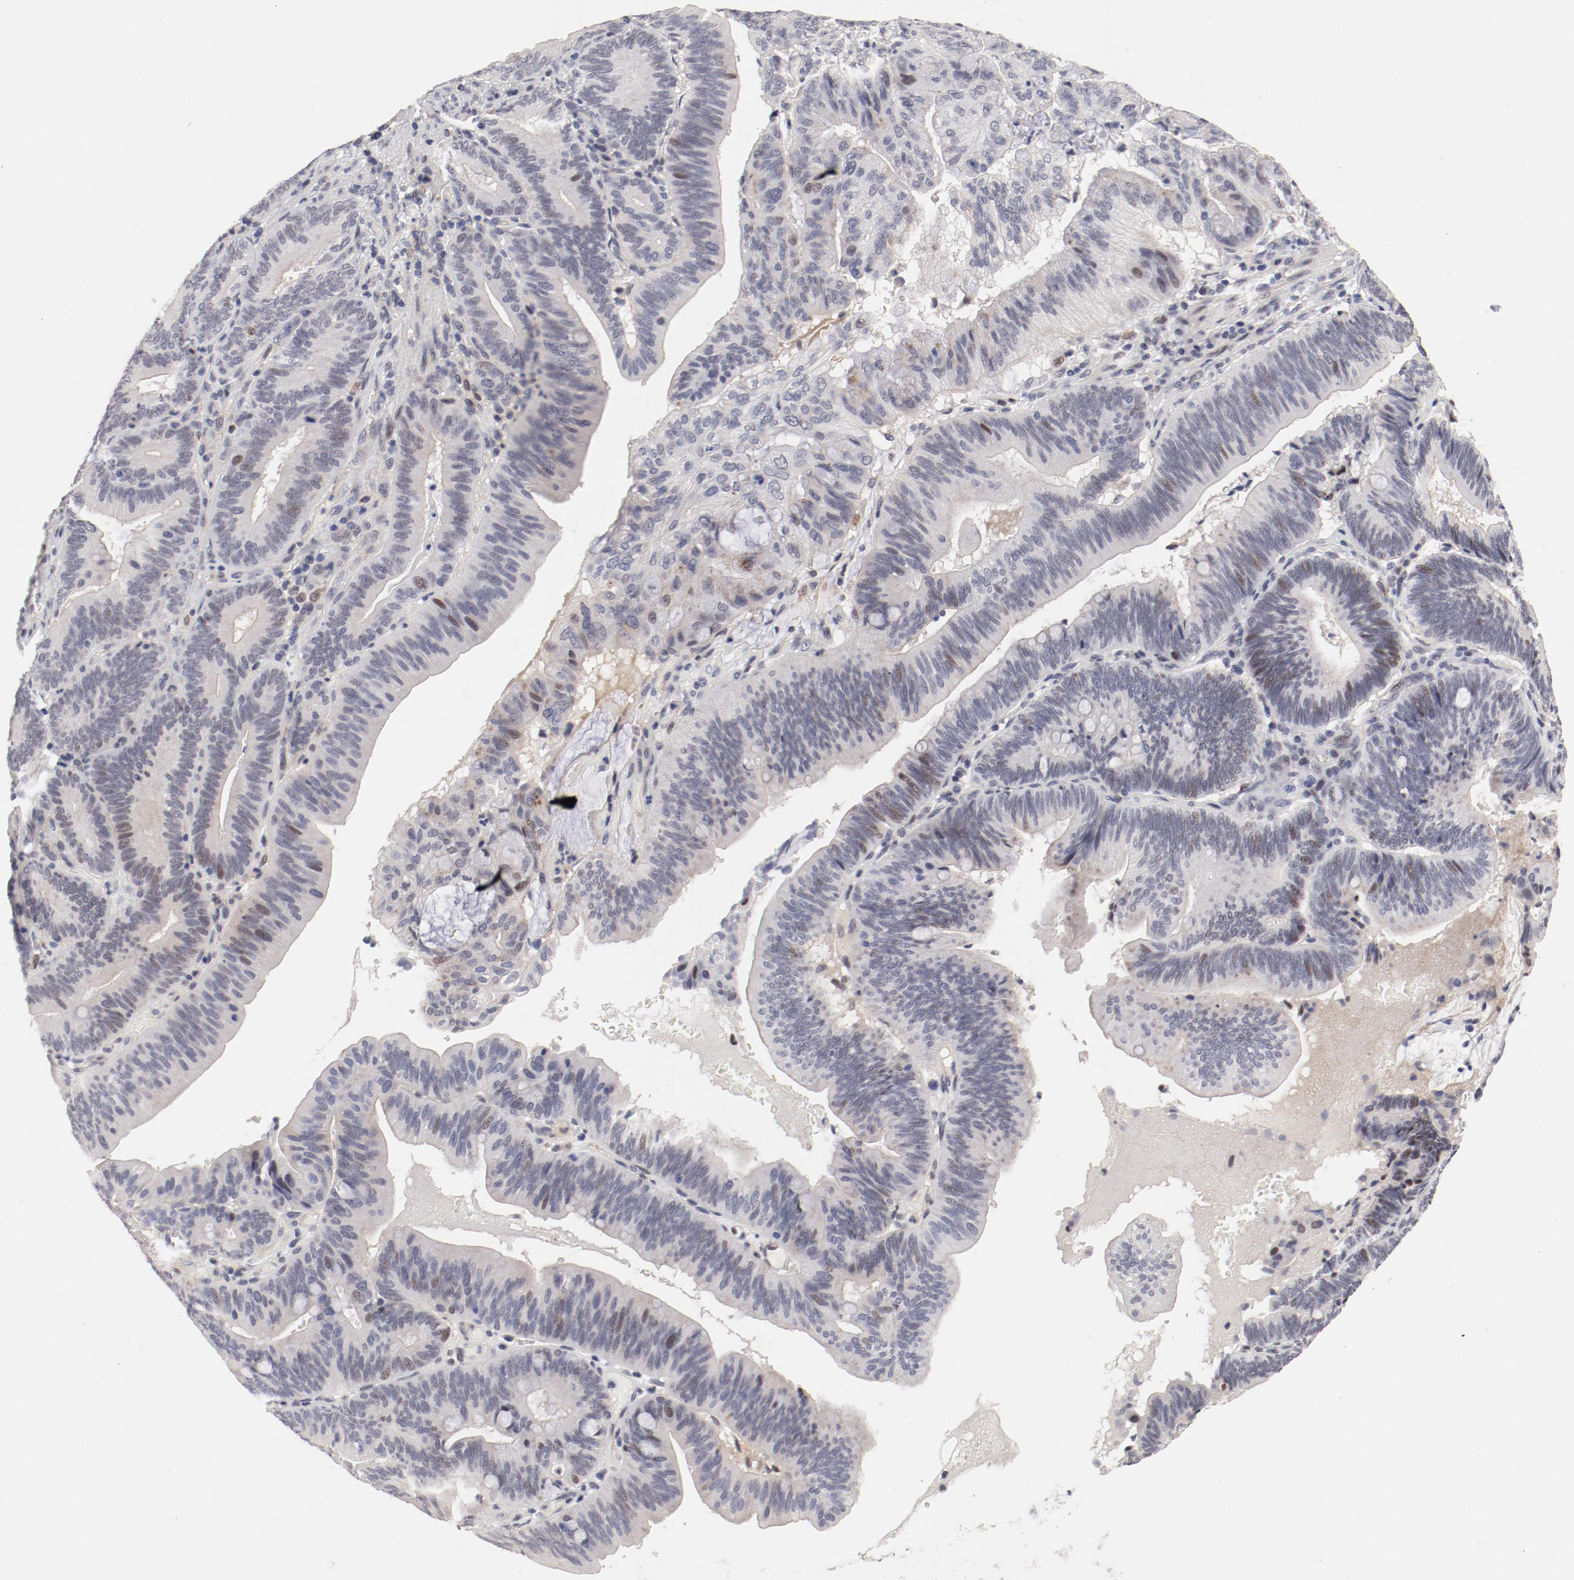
{"staining": {"intensity": "weak", "quantity": "25%-75%", "location": "cytoplasmic/membranous,nuclear"}, "tissue": "pancreatic cancer", "cell_type": "Tumor cells", "image_type": "cancer", "snomed": [{"axis": "morphology", "description": "Adenocarcinoma, NOS"}, {"axis": "topography", "description": "Pancreas"}], "caption": "DAB immunohistochemical staining of adenocarcinoma (pancreatic) displays weak cytoplasmic/membranous and nuclear protein expression in about 25%-75% of tumor cells. Nuclei are stained in blue.", "gene": "FSCB", "patient": {"sex": "male", "age": 82}}